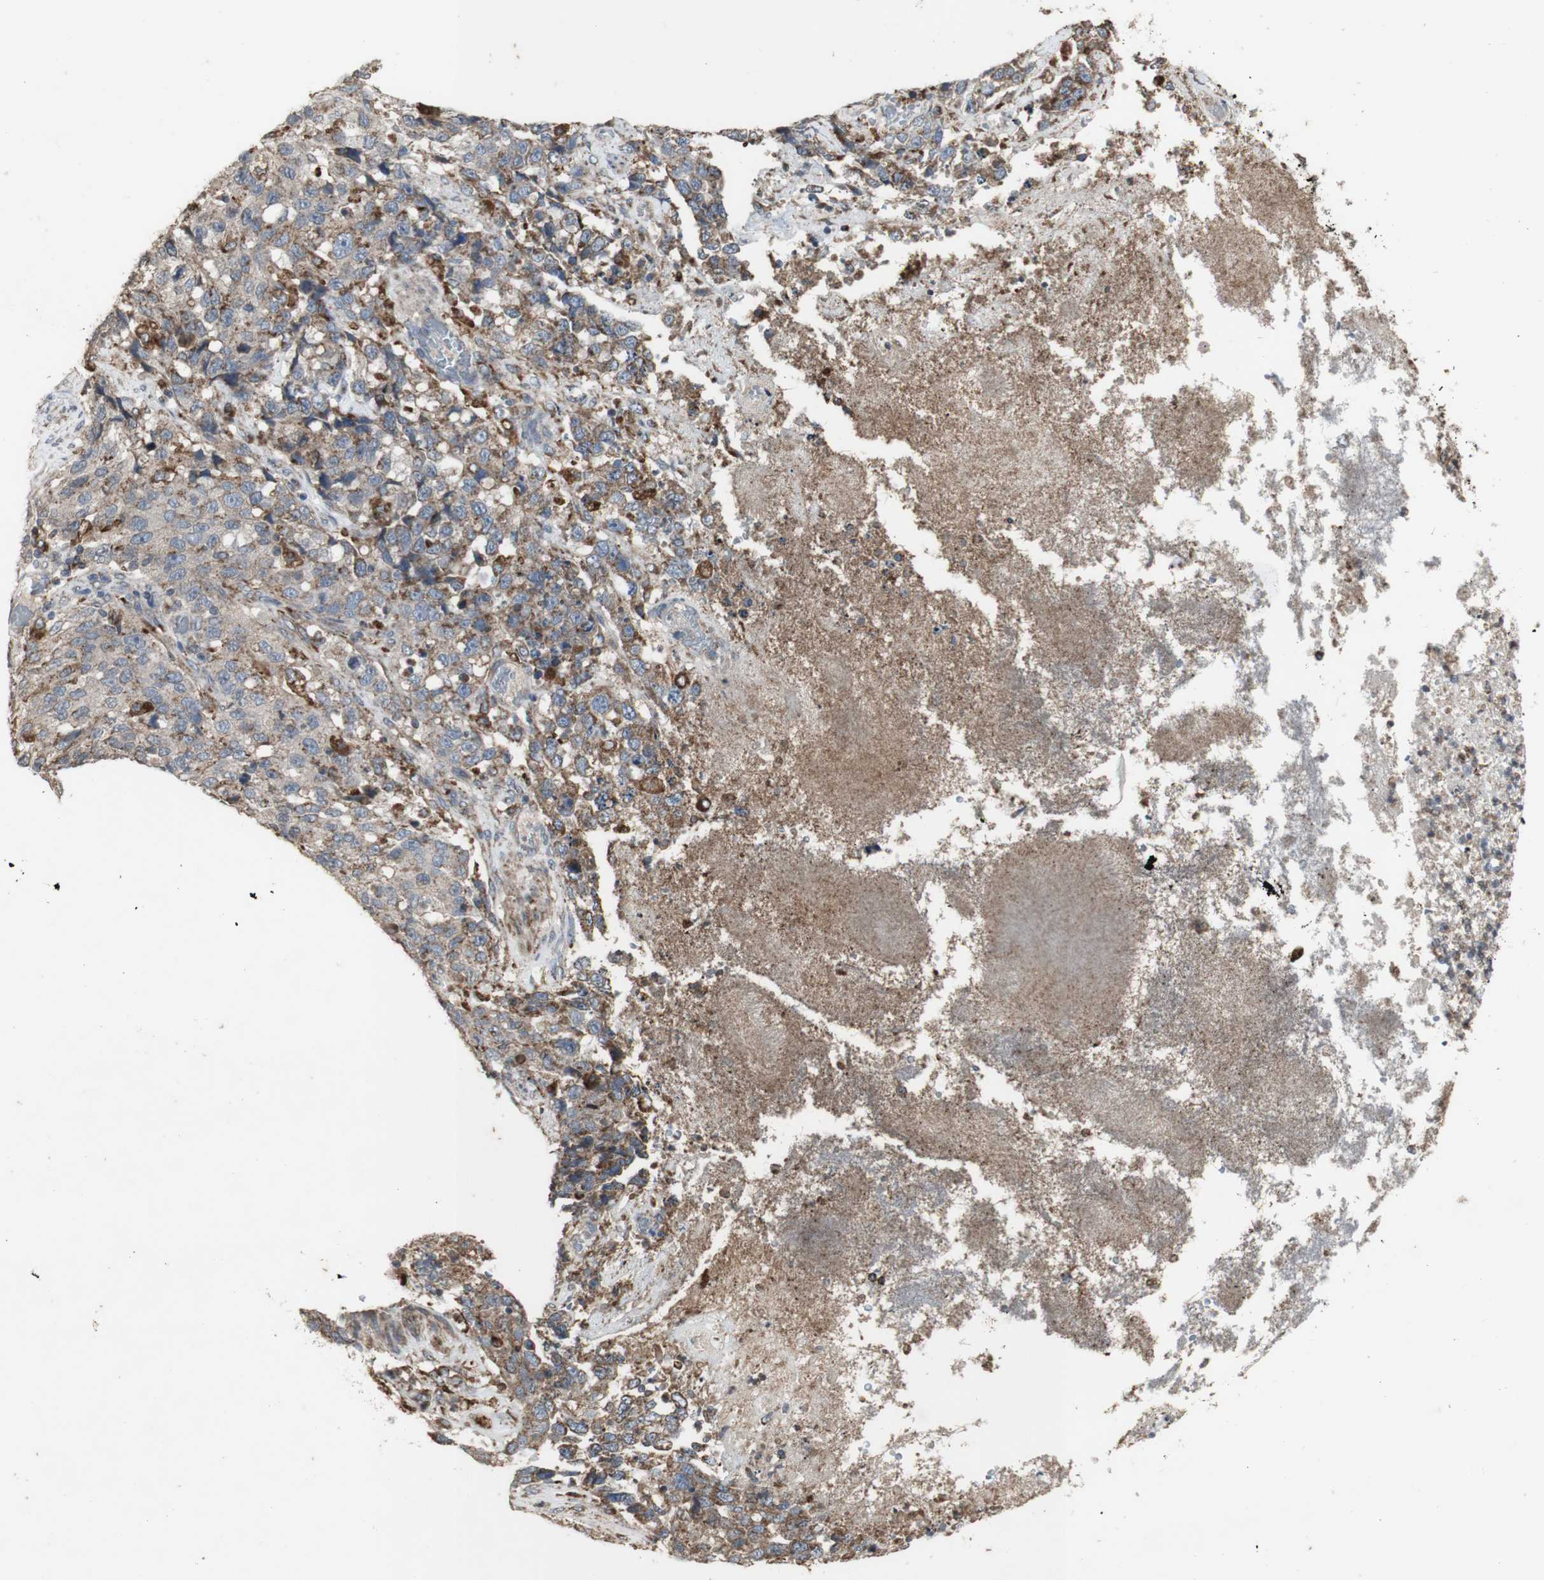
{"staining": {"intensity": "weak", "quantity": "25%-75%", "location": "cytoplasmic/membranous"}, "tissue": "stomach cancer", "cell_type": "Tumor cells", "image_type": "cancer", "snomed": [{"axis": "morphology", "description": "Normal tissue, NOS"}, {"axis": "morphology", "description": "Adenocarcinoma, NOS"}, {"axis": "topography", "description": "Stomach"}], "caption": "Weak cytoplasmic/membranous staining is identified in about 25%-75% of tumor cells in adenocarcinoma (stomach).", "gene": "ATP6V1E1", "patient": {"sex": "male", "age": 48}}